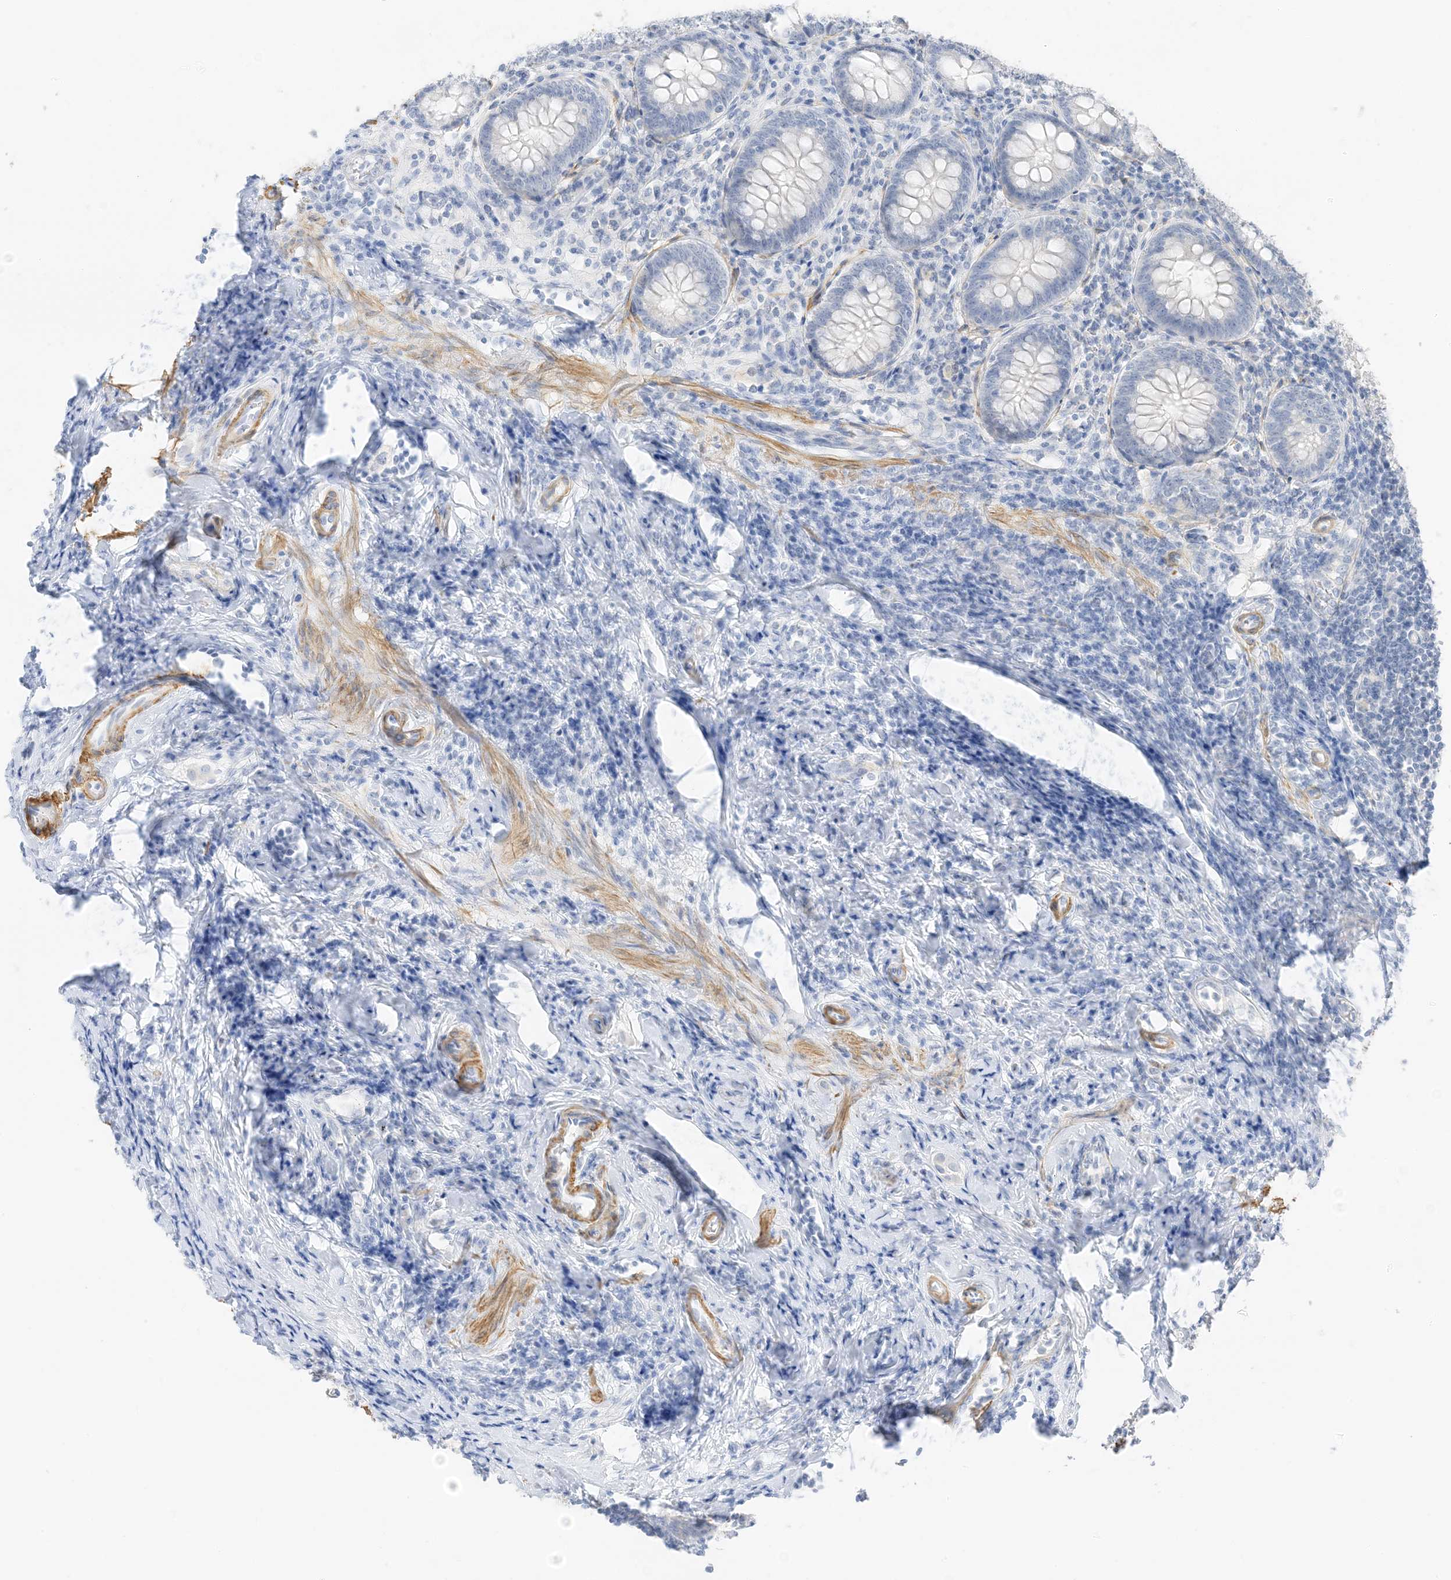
{"staining": {"intensity": "negative", "quantity": "none", "location": "none"}, "tissue": "appendix", "cell_type": "Glandular cells", "image_type": "normal", "snomed": [{"axis": "morphology", "description": "Normal tissue, NOS"}, {"axis": "topography", "description": "Appendix"}], "caption": "The immunohistochemistry (IHC) micrograph has no significant staining in glandular cells of appendix.", "gene": "SLC22A13", "patient": {"sex": "female", "age": 54}}